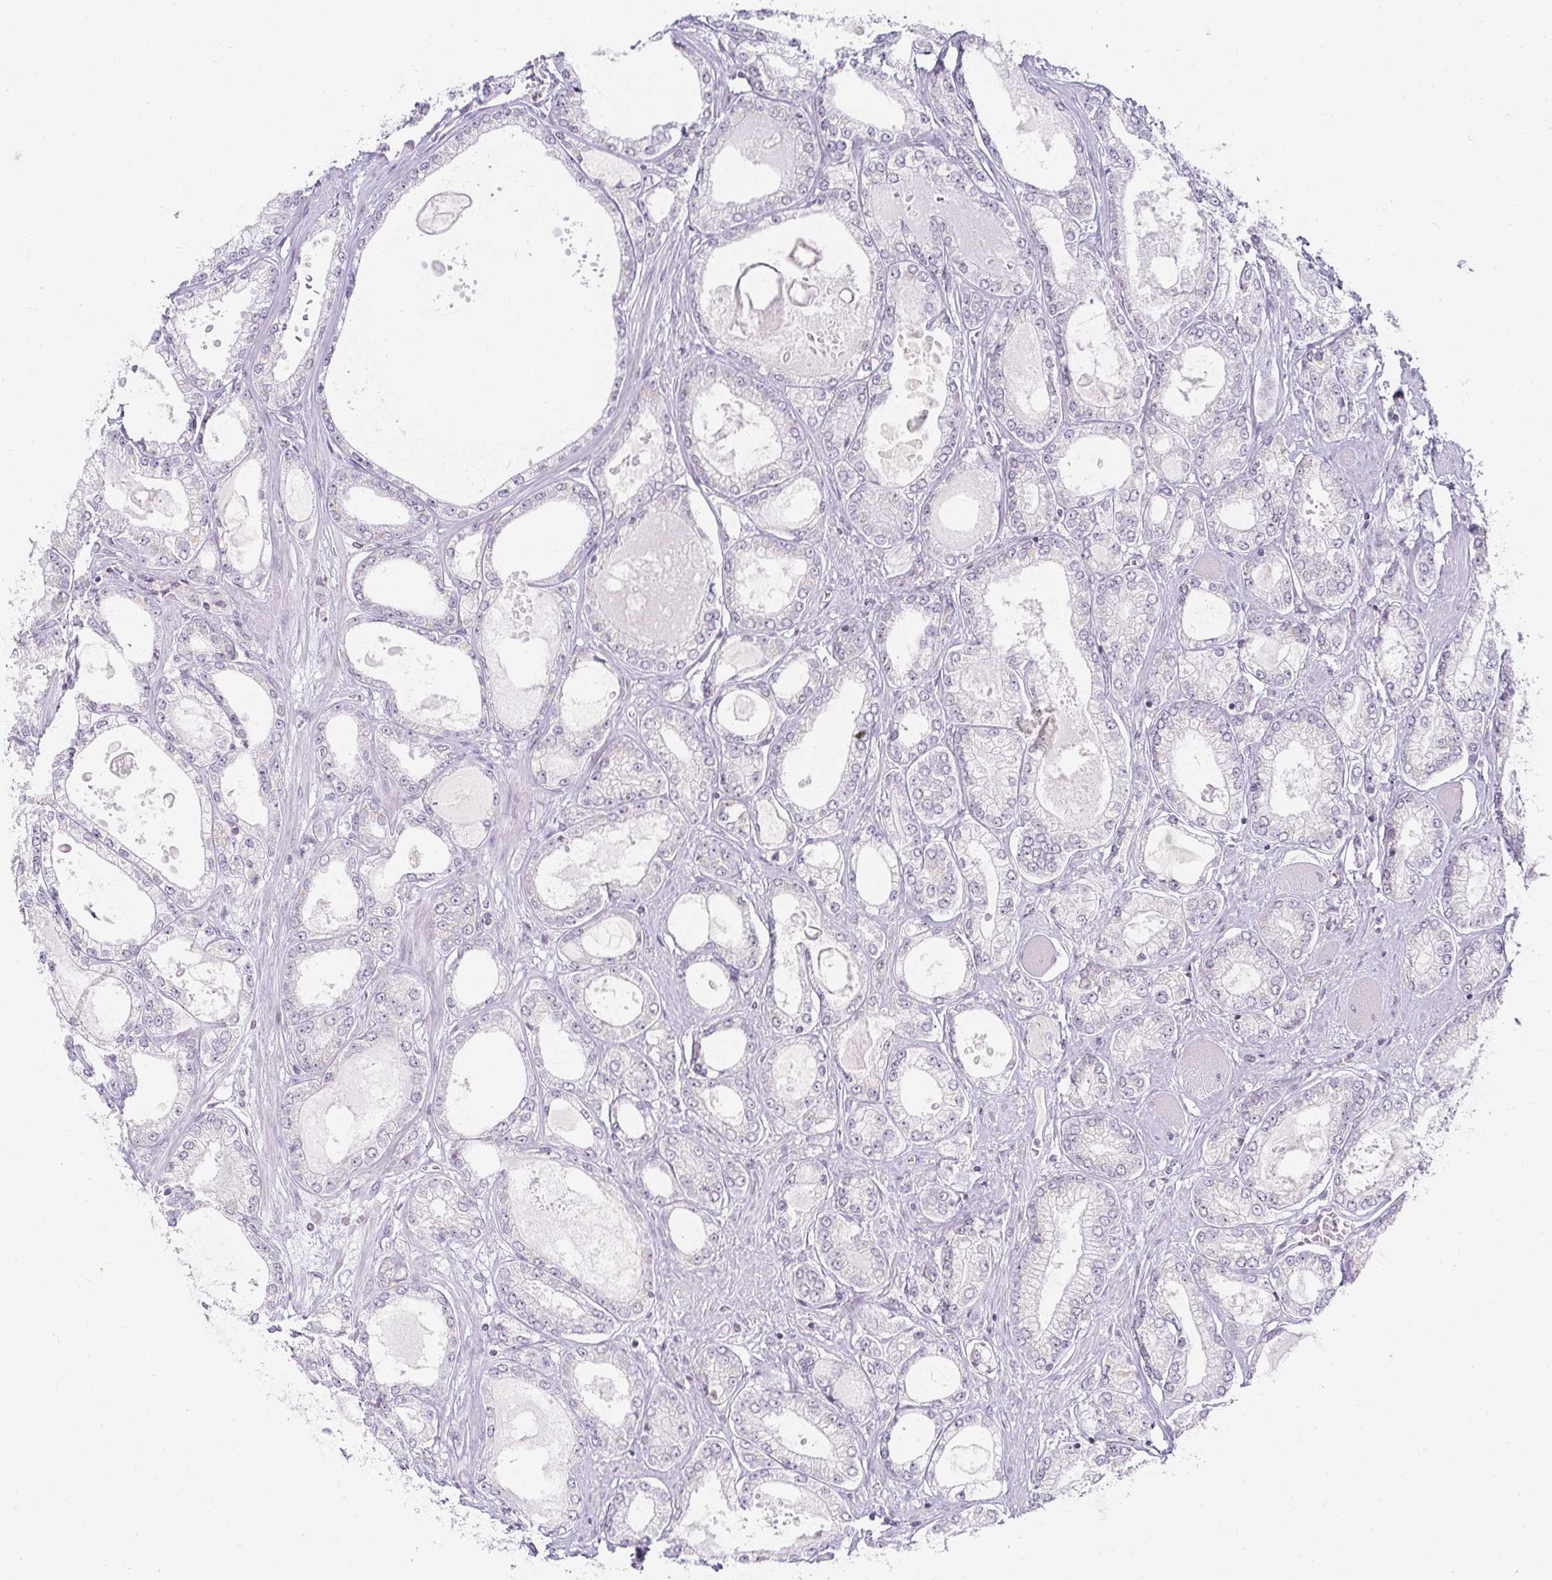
{"staining": {"intensity": "negative", "quantity": "none", "location": "none"}, "tissue": "prostate cancer", "cell_type": "Tumor cells", "image_type": "cancer", "snomed": [{"axis": "morphology", "description": "Adenocarcinoma, High grade"}, {"axis": "topography", "description": "Prostate"}], "caption": "Tumor cells are negative for brown protein staining in prostate cancer.", "gene": "ACAN", "patient": {"sex": "male", "age": 68}}